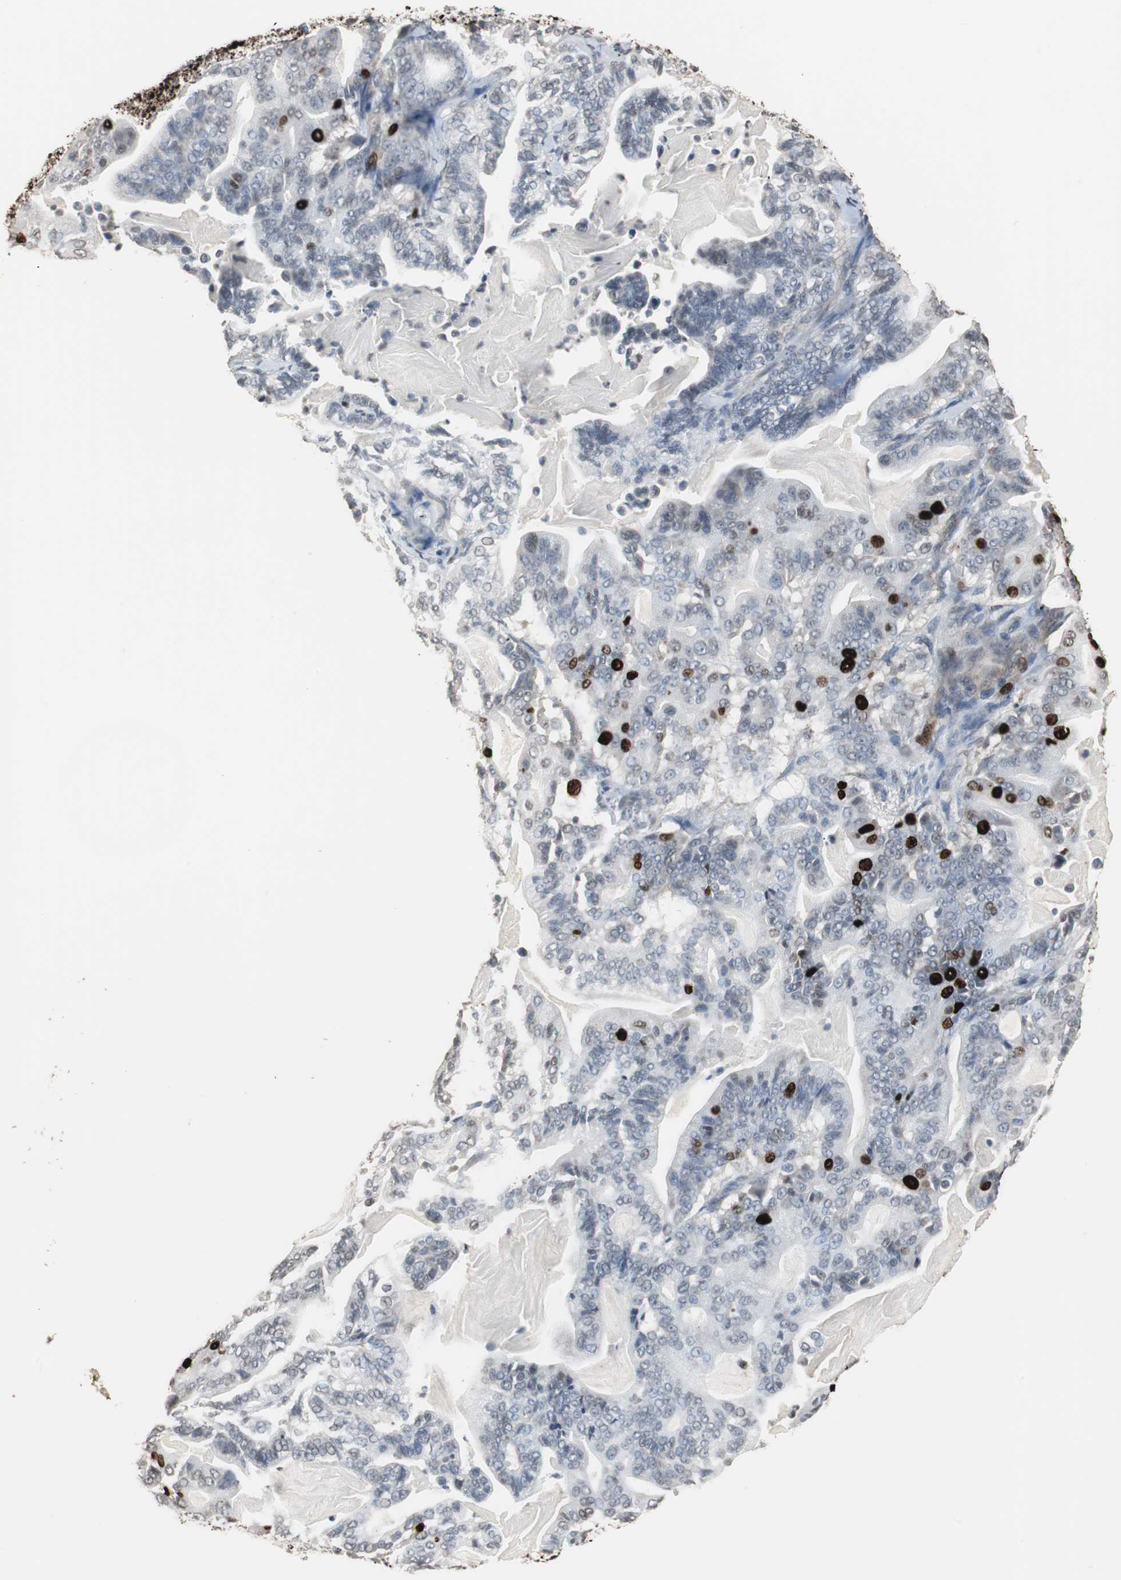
{"staining": {"intensity": "strong", "quantity": "<25%", "location": "nuclear"}, "tissue": "pancreatic cancer", "cell_type": "Tumor cells", "image_type": "cancer", "snomed": [{"axis": "morphology", "description": "Adenocarcinoma, NOS"}, {"axis": "topography", "description": "Pancreas"}], "caption": "Immunohistochemical staining of human pancreatic cancer (adenocarcinoma) demonstrates medium levels of strong nuclear protein positivity in about <25% of tumor cells.", "gene": "TOP2A", "patient": {"sex": "male", "age": 63}}